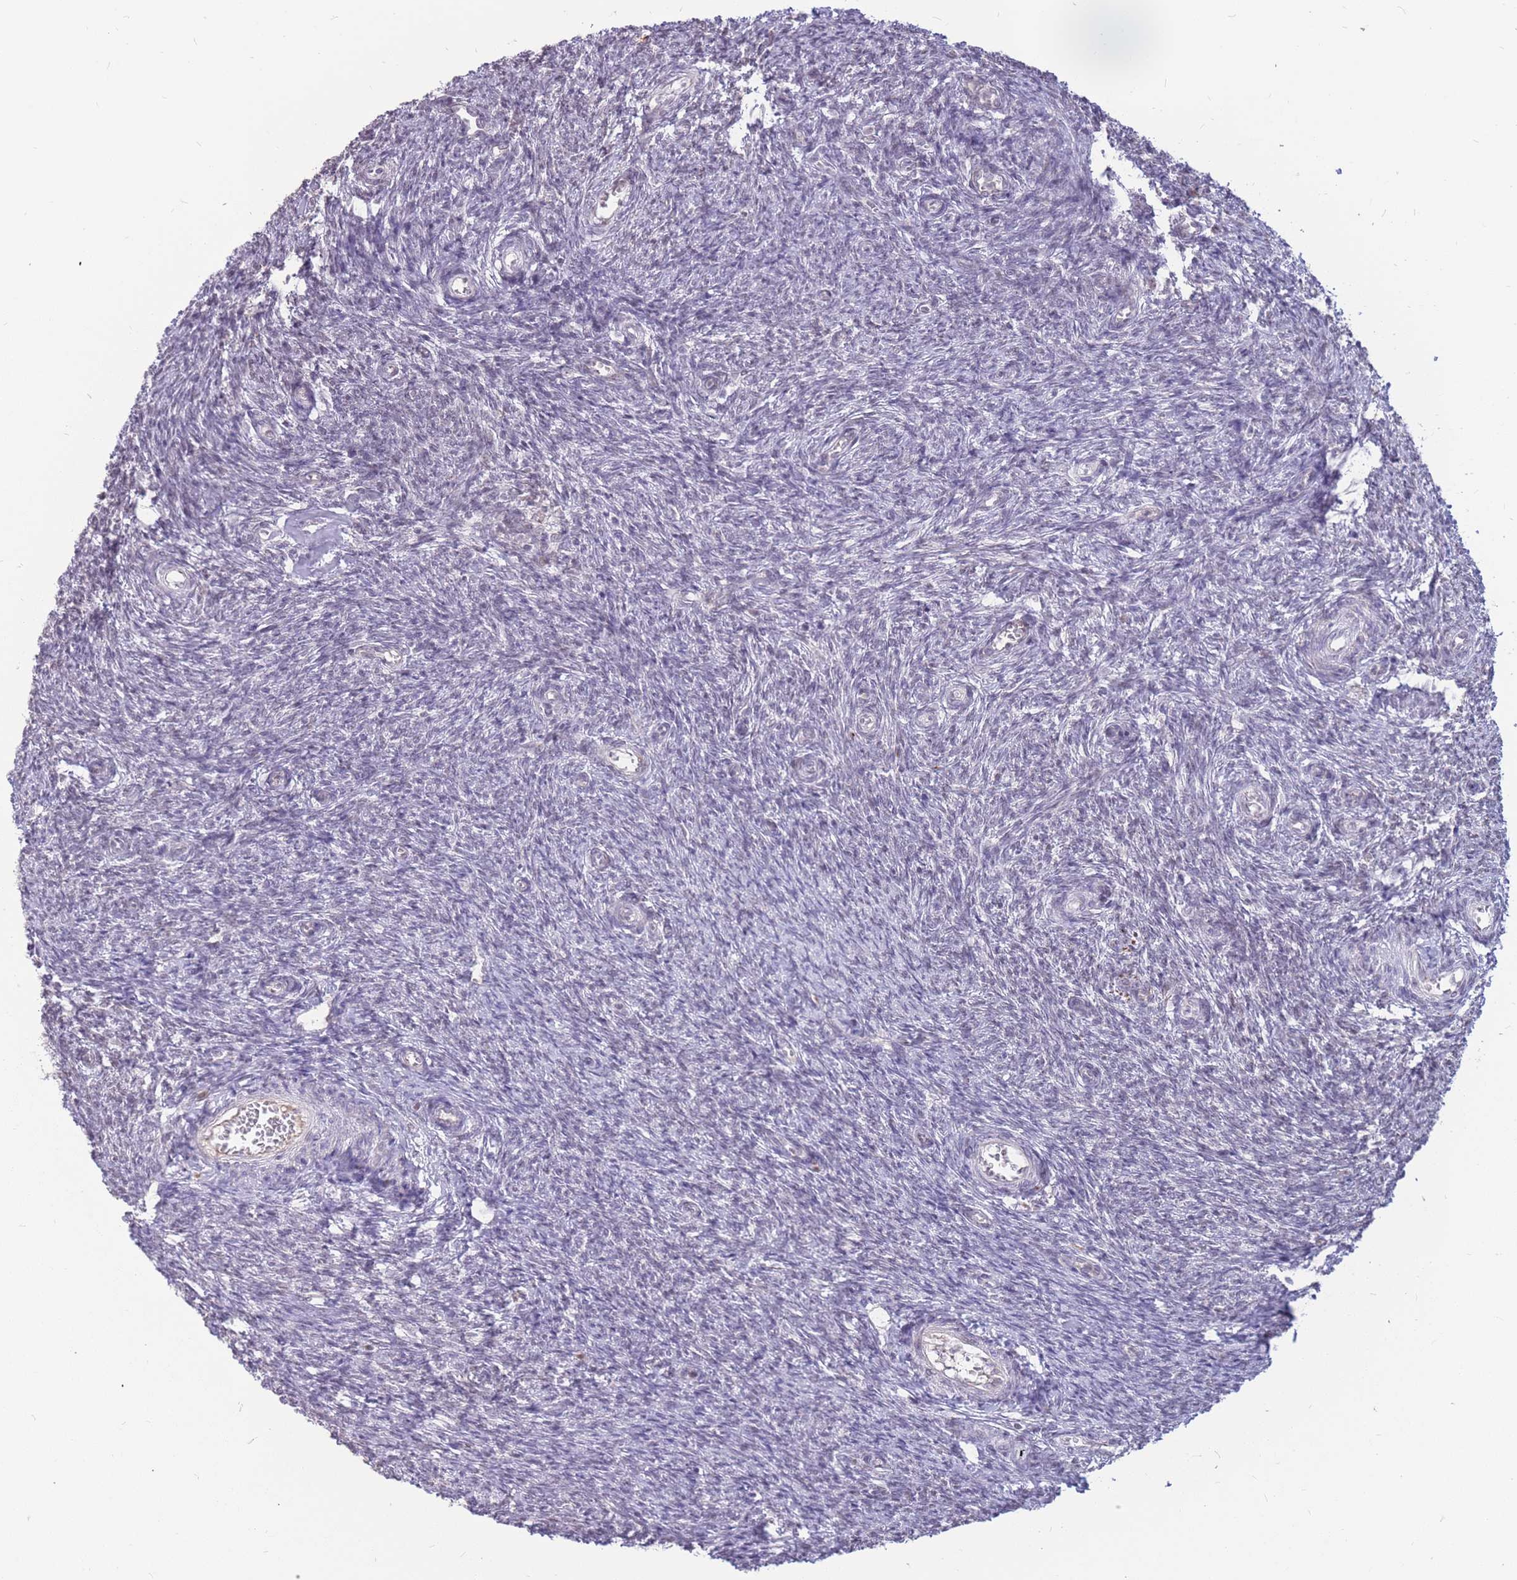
{"staining": {"intensity": "negative", "quantity": "none", "location": "none"}, "tissue": "ovary", "cell_type": "Ovarian stroma cells", "image_type": "normal", "snomed": [{"axis": "morphology", "description": "Normal tissue, NOS"}, {"axis": "topography", "description": "Ovary"}], "caption": "DAB immunohistochemical staining of benign human ovary exhibits no significant expression in ovarian stroma cells.", "gene": "ADD2", "patient": {"sex": "female", "age": 44}}